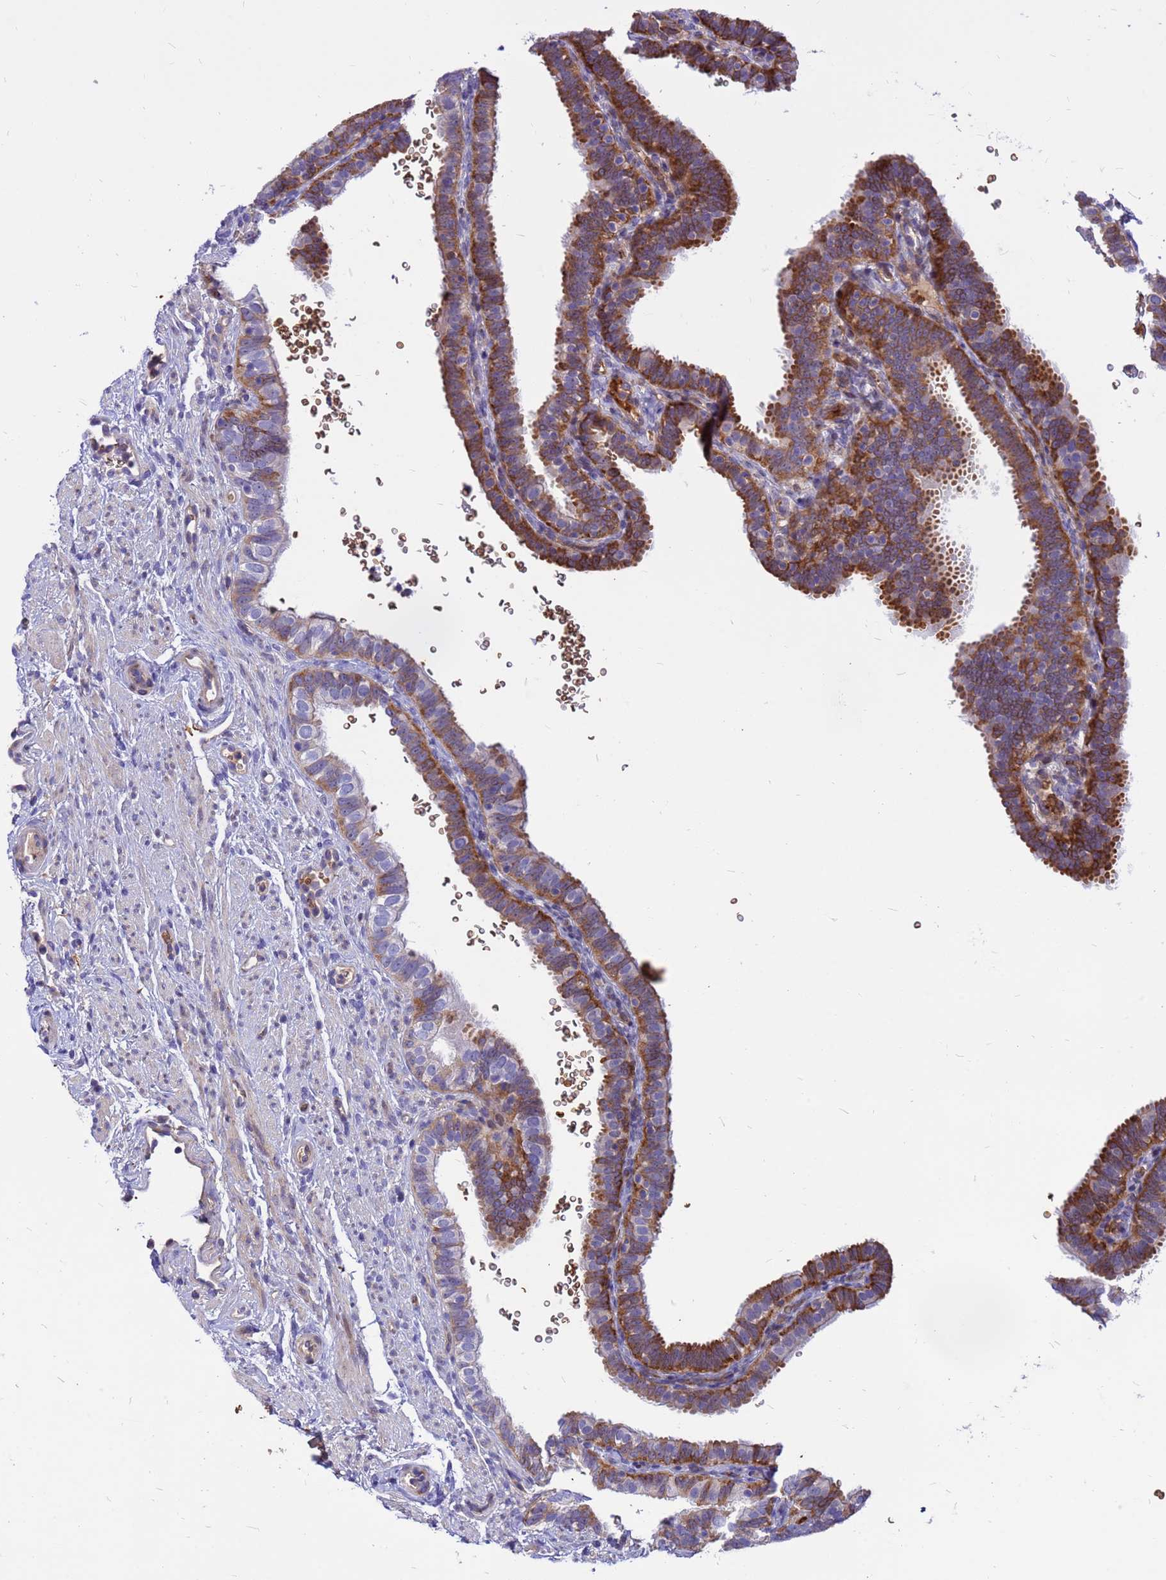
{"staining": {"intensity": "moderate", "quantity": "25%-75%", "location": "cytoplasmic/membranous"}, "tissue": "fallopian tube", "cell_type": "Glandular cells", "image_type": "normal", "snomed": [{"axis": "morphology", "description": "Normal tissue, NOS"}, {"axis": "topography", "description": "Fallopian tube"}], "caption": "Protein staining by IHC exhibits moderate cytoplasmic/membranous staining in approximately 25%-75% of glandular cells in normal fallopian tube. (Brightfield microscopy of DAB IHC at high magnification).", "gene": "ZNF669", "patient": {"sex": "female", "age": 41}}